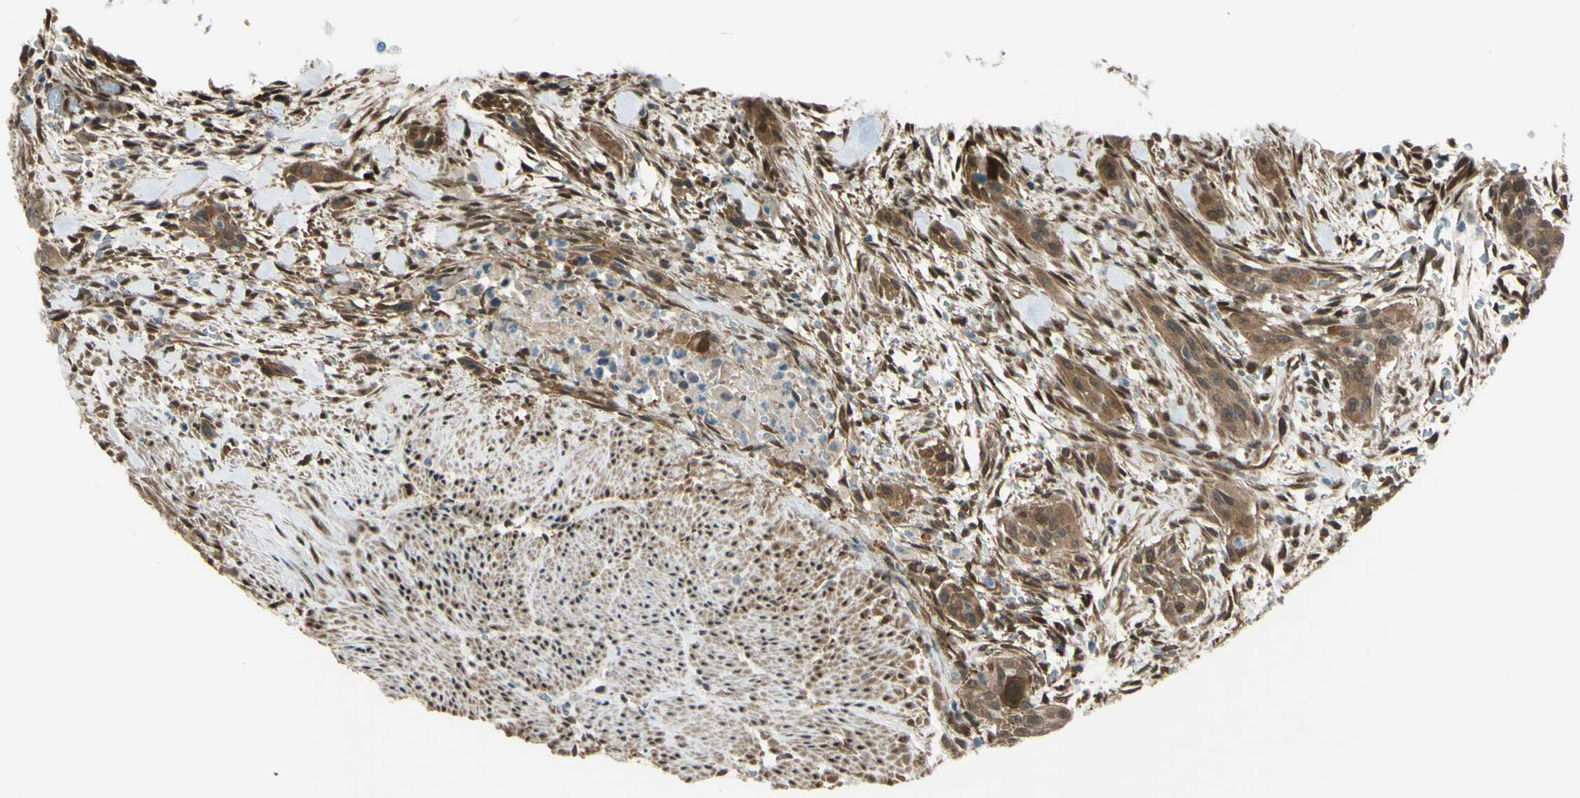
{"staining": {"intensity": "moderate", "quantity": ">75%", "location": "cytoplasmic/membranous"}, "tissue": "urothelial cancer", "cell_type": "Tumor cells", "image_type": "cancer", "snomed": [{"axis": "morphology", "description": "Urothelial carcinoma, High grade"}, {"axis": "topography", "description": "Urinary bladder"}], "caption": "A photomicrograph of high-grade urothelial carcinoma stained for a protein reveals moderate cytoplasmic/membranous brown staining in tumor cells.", "gene": "YWHAQ", "patient": {"sex": "male", "age": 35}}